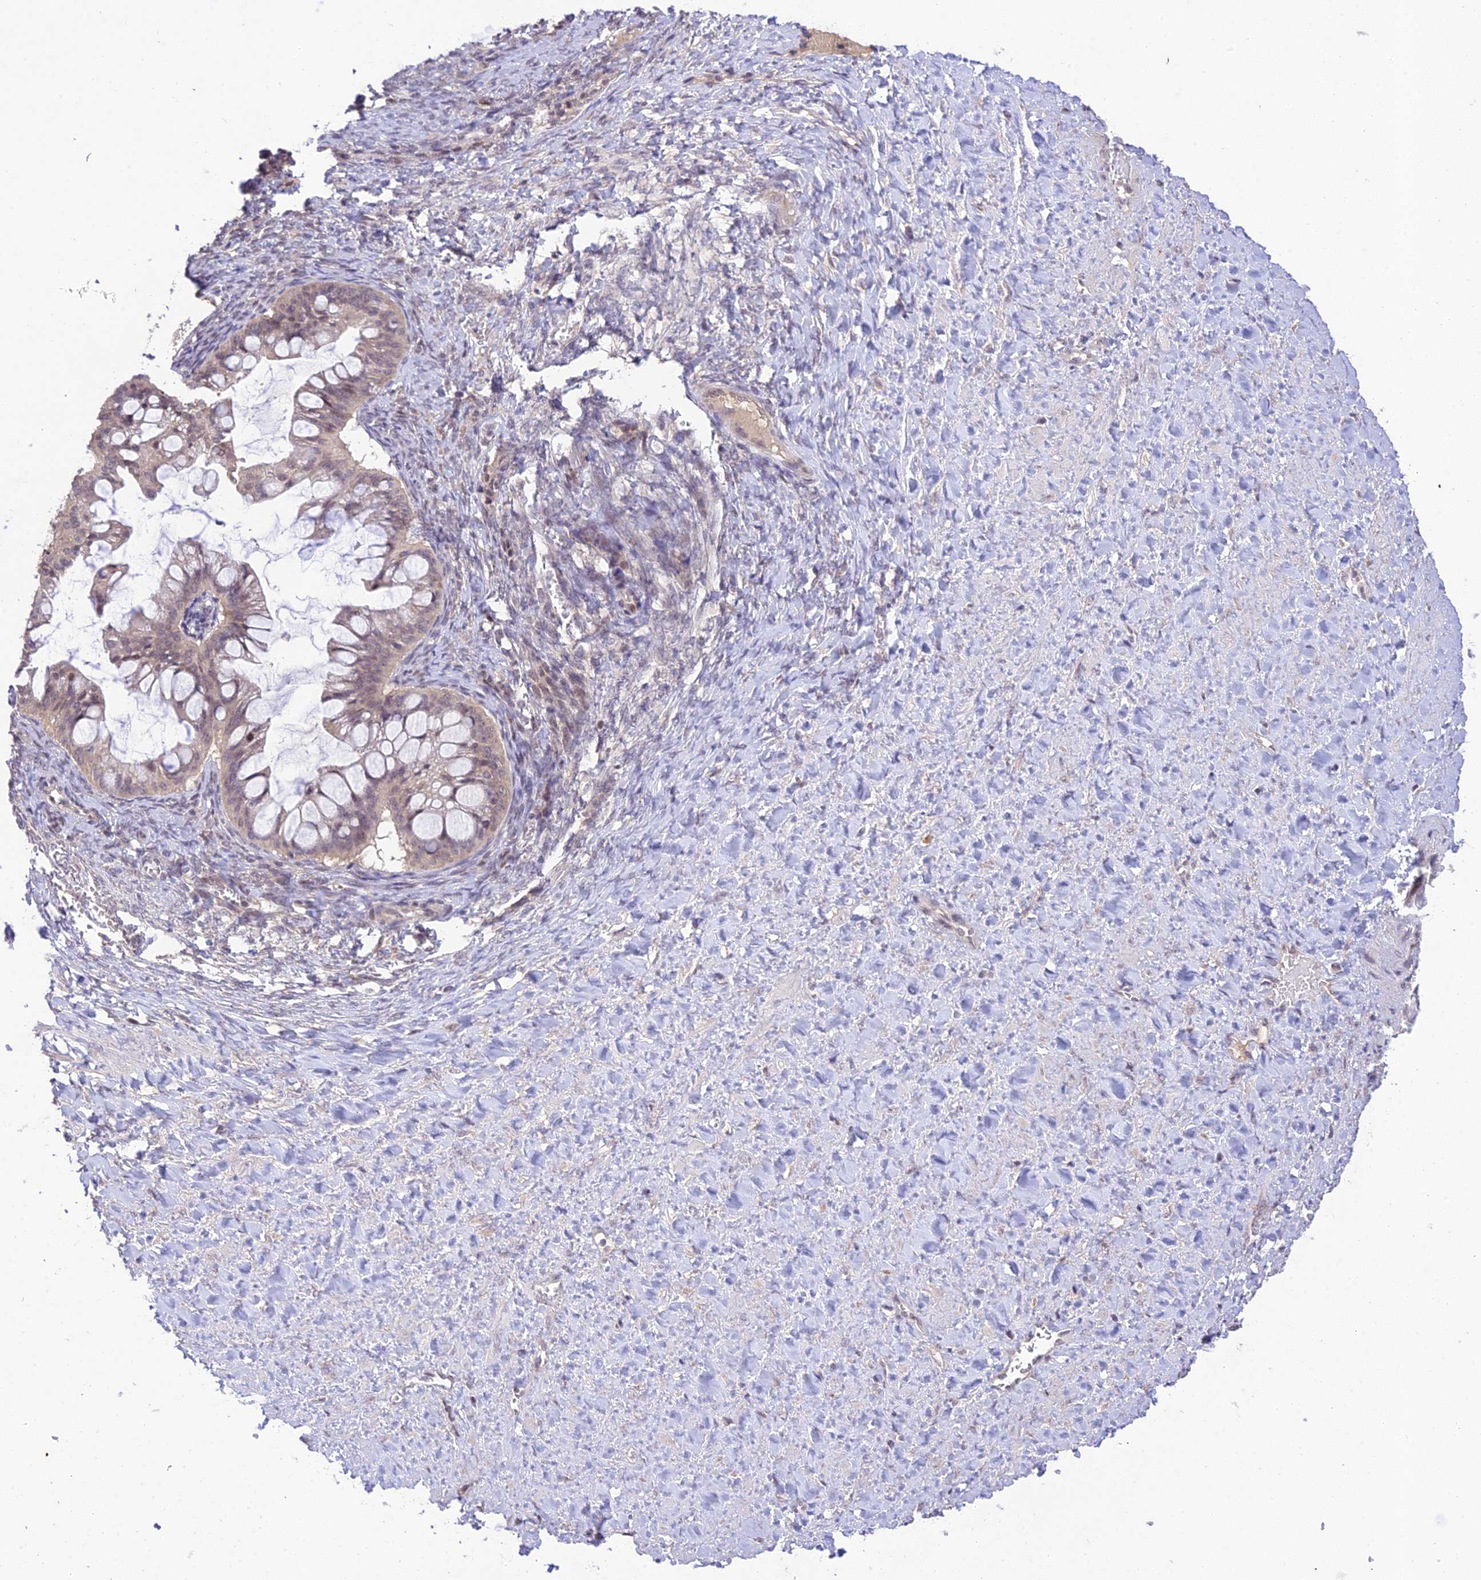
{"staining": {"intensity": "weak", "quantity": "25%-75%", "location": "cytoplasmic/membranous,nuclear"}, "tissue": "ovarian cancer", "cell_type": "Tumor cells", "image_type": "cancer", "snomed": [{"axis": "morphology", "description": "Cystadenocarcinoma, mucinous, NOS"}, {"axis": "topography", "description": "Ovary"}], "caption": "Ovarian cancer (mucinous cystadenocarcinoma) was stained to show a protein in brown. There is low levels of weak cytoplasmic/membranous and nuclear expression in about 25%-75% of tumor cells.", "gene": "TEKT1", "patient": {"sex": "female", "age": 73}}